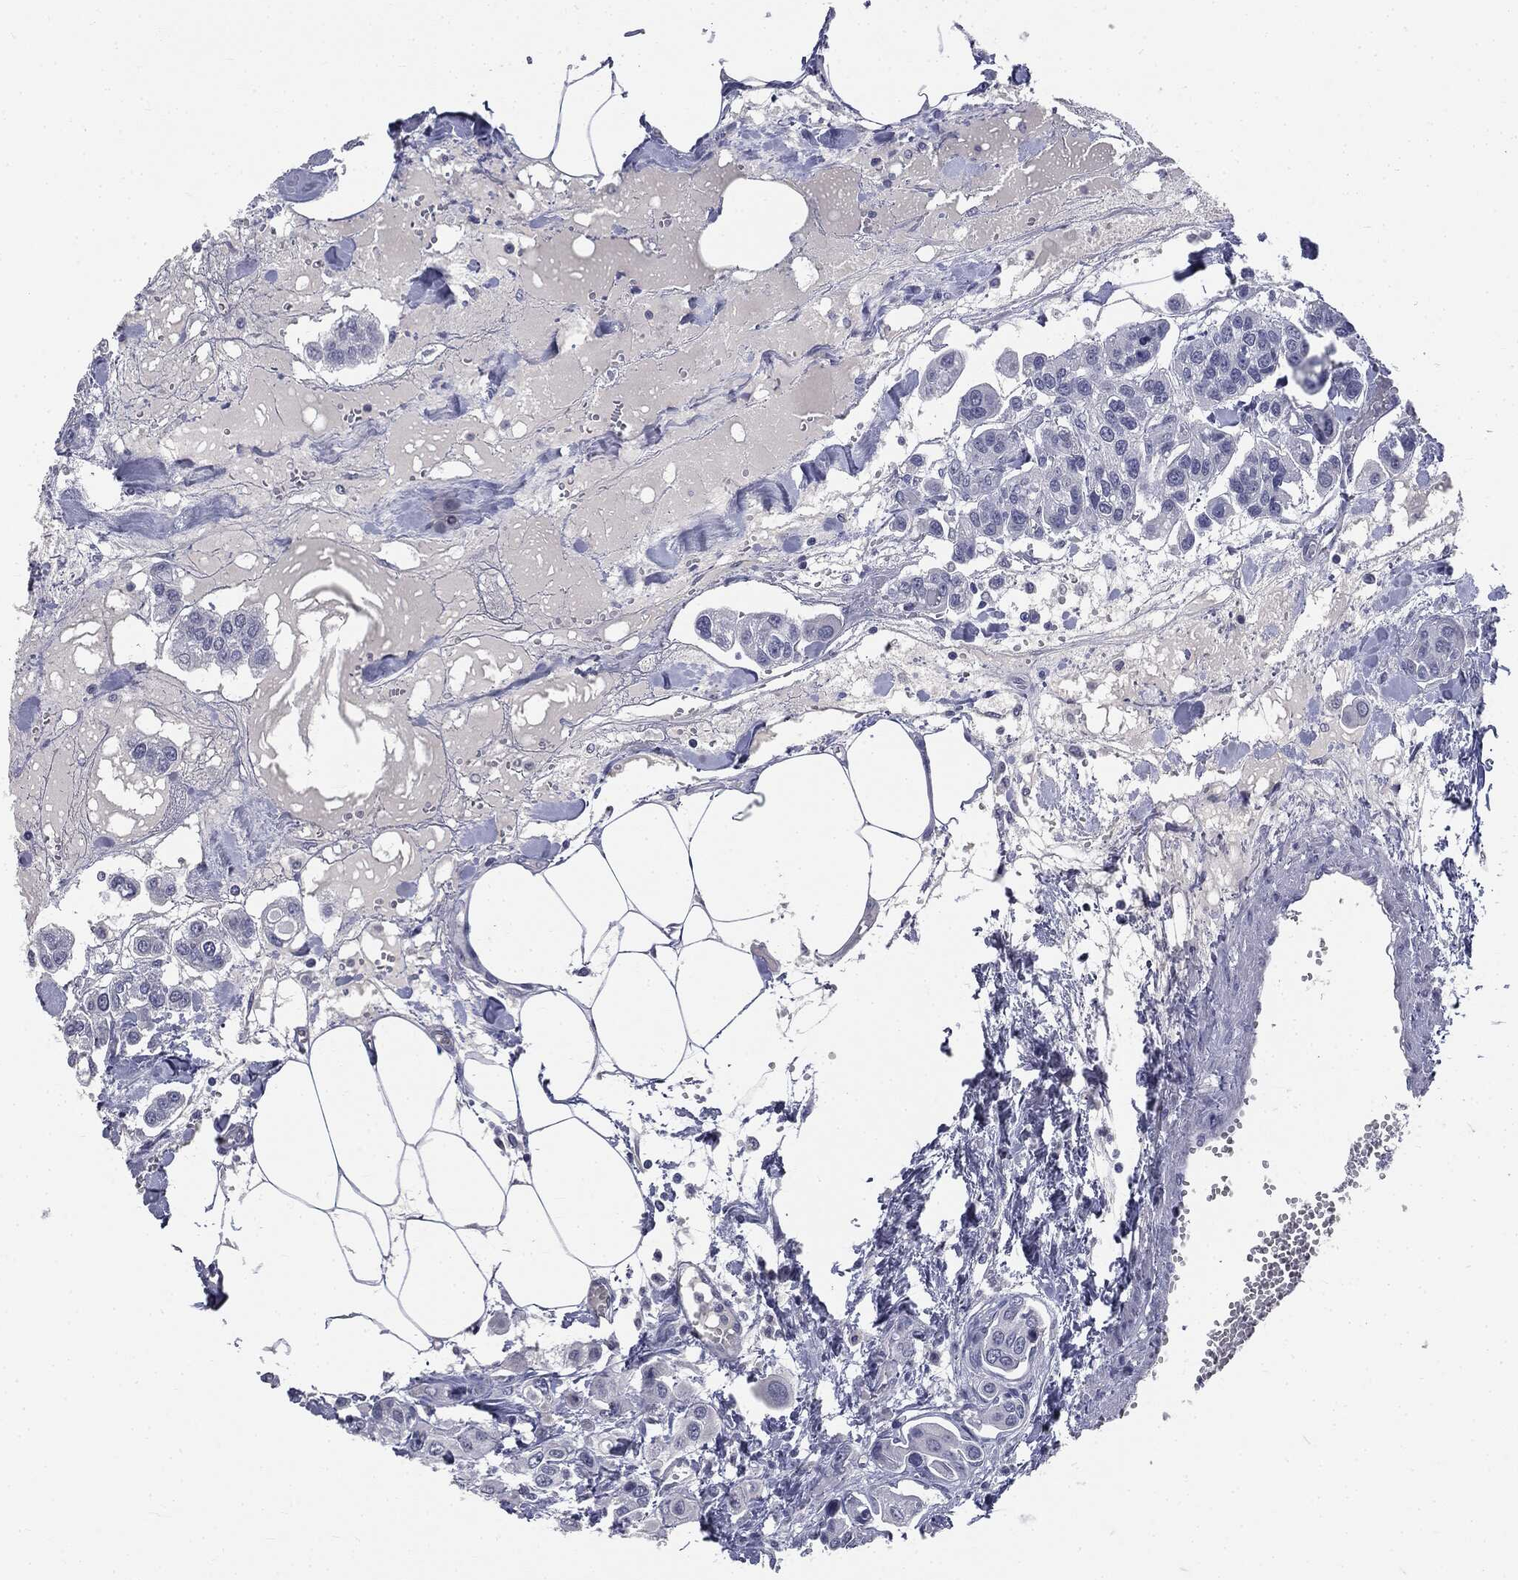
{"staining": {"intensity": "negative", "quantity": "none", "location": "none"}, "tissue": "urothelial cancer", "cell_type": "Tumor cells", "image_type": "cancer", "snomed": [{"axis": "morphology", "description": "Urothelial carcinoma, High grade"}, {"axis": "topography", "description": "Urinary bladder"}], "caption": "DAB immunohistochemical staining of human urothelial cancer exhibits no significant expression in tumor cells.", "gene": "AFP", "patient": {"sex": "male", "age": 67}}